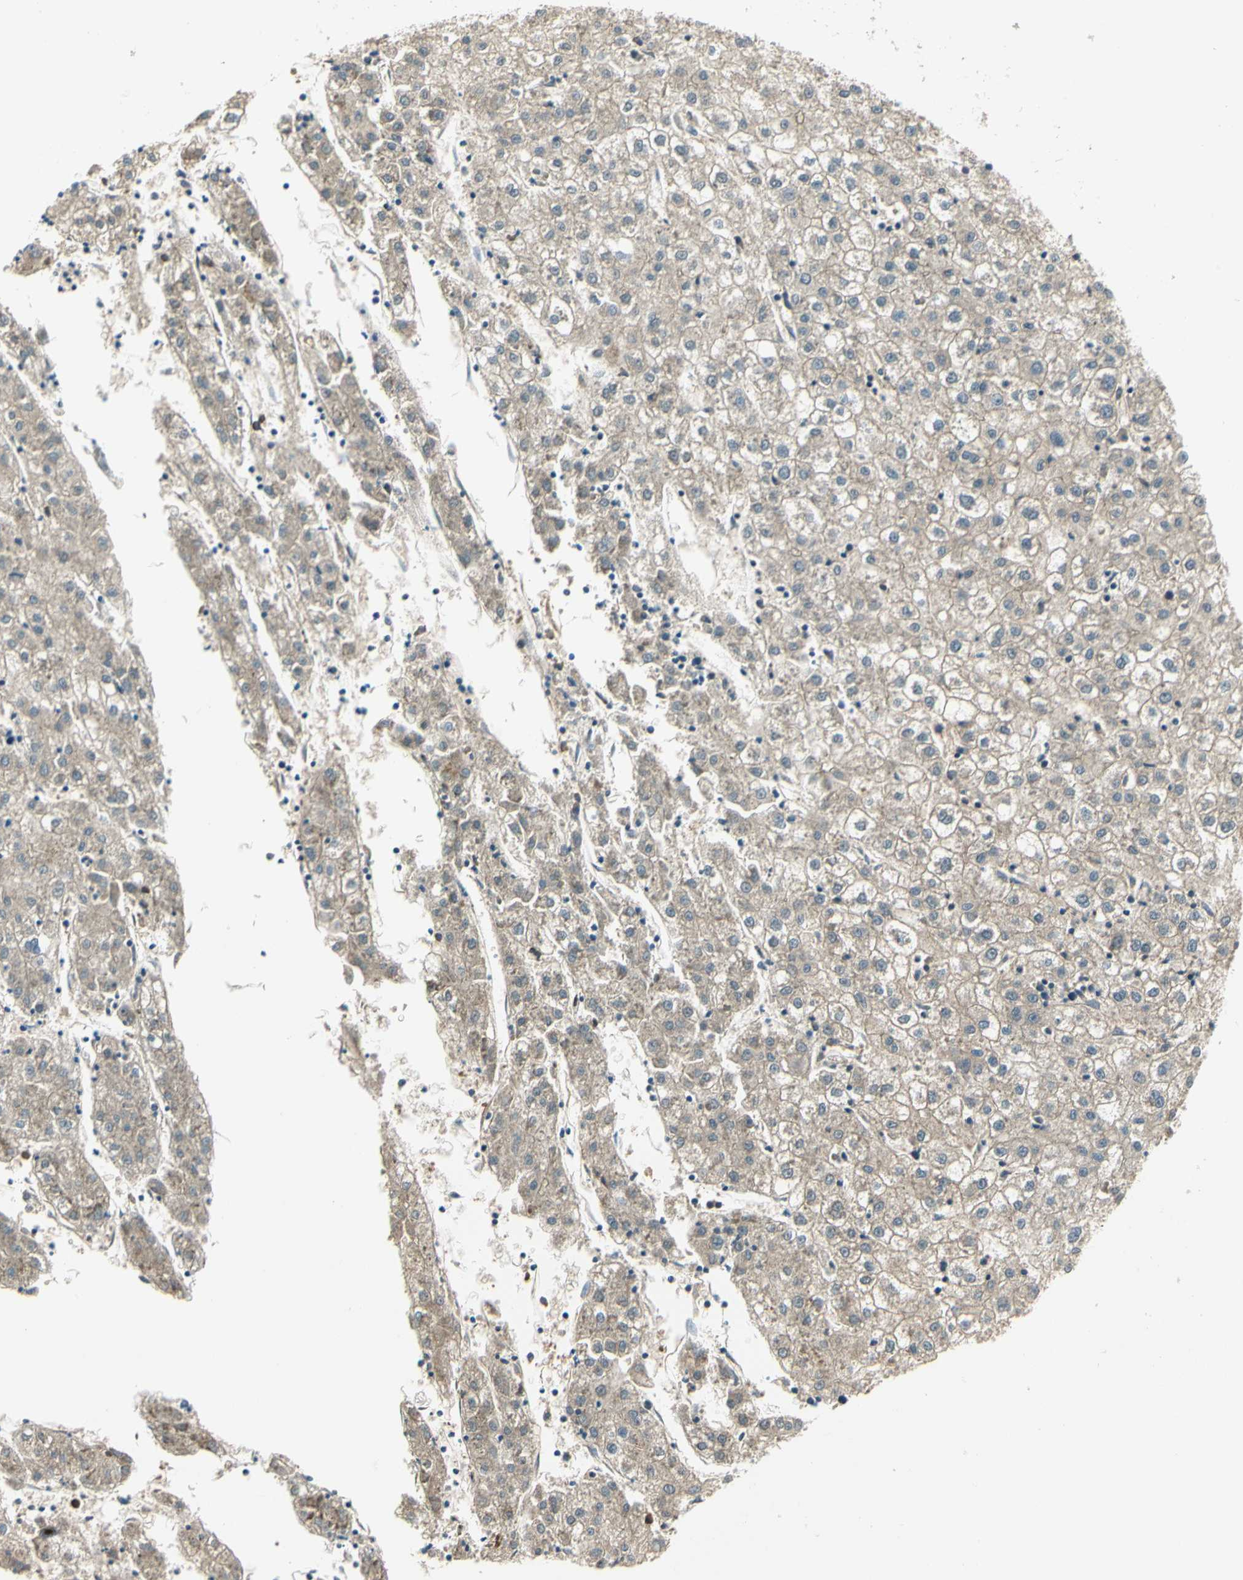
{"staining": {"intensity": "weak", "quantity": "25%-75%", "location": "cytoplasmic/membranous"}, "tissue": "liver cancer", "cell_type": "Tumor cells", "image_type": "cancer", "snomed": [{"axis": "morphology", "description": "Carcinoma, Hepatocellular, NOS"}, {"axis": "topography", "description": "Liver"}], "caption": "Human liver cancer (hepatocellular carcinoma) stained with a protein marker reveals weak staining in tumor cells.", "gene": "LTA4H", "patient": {"sex": "male", "age": 72}}